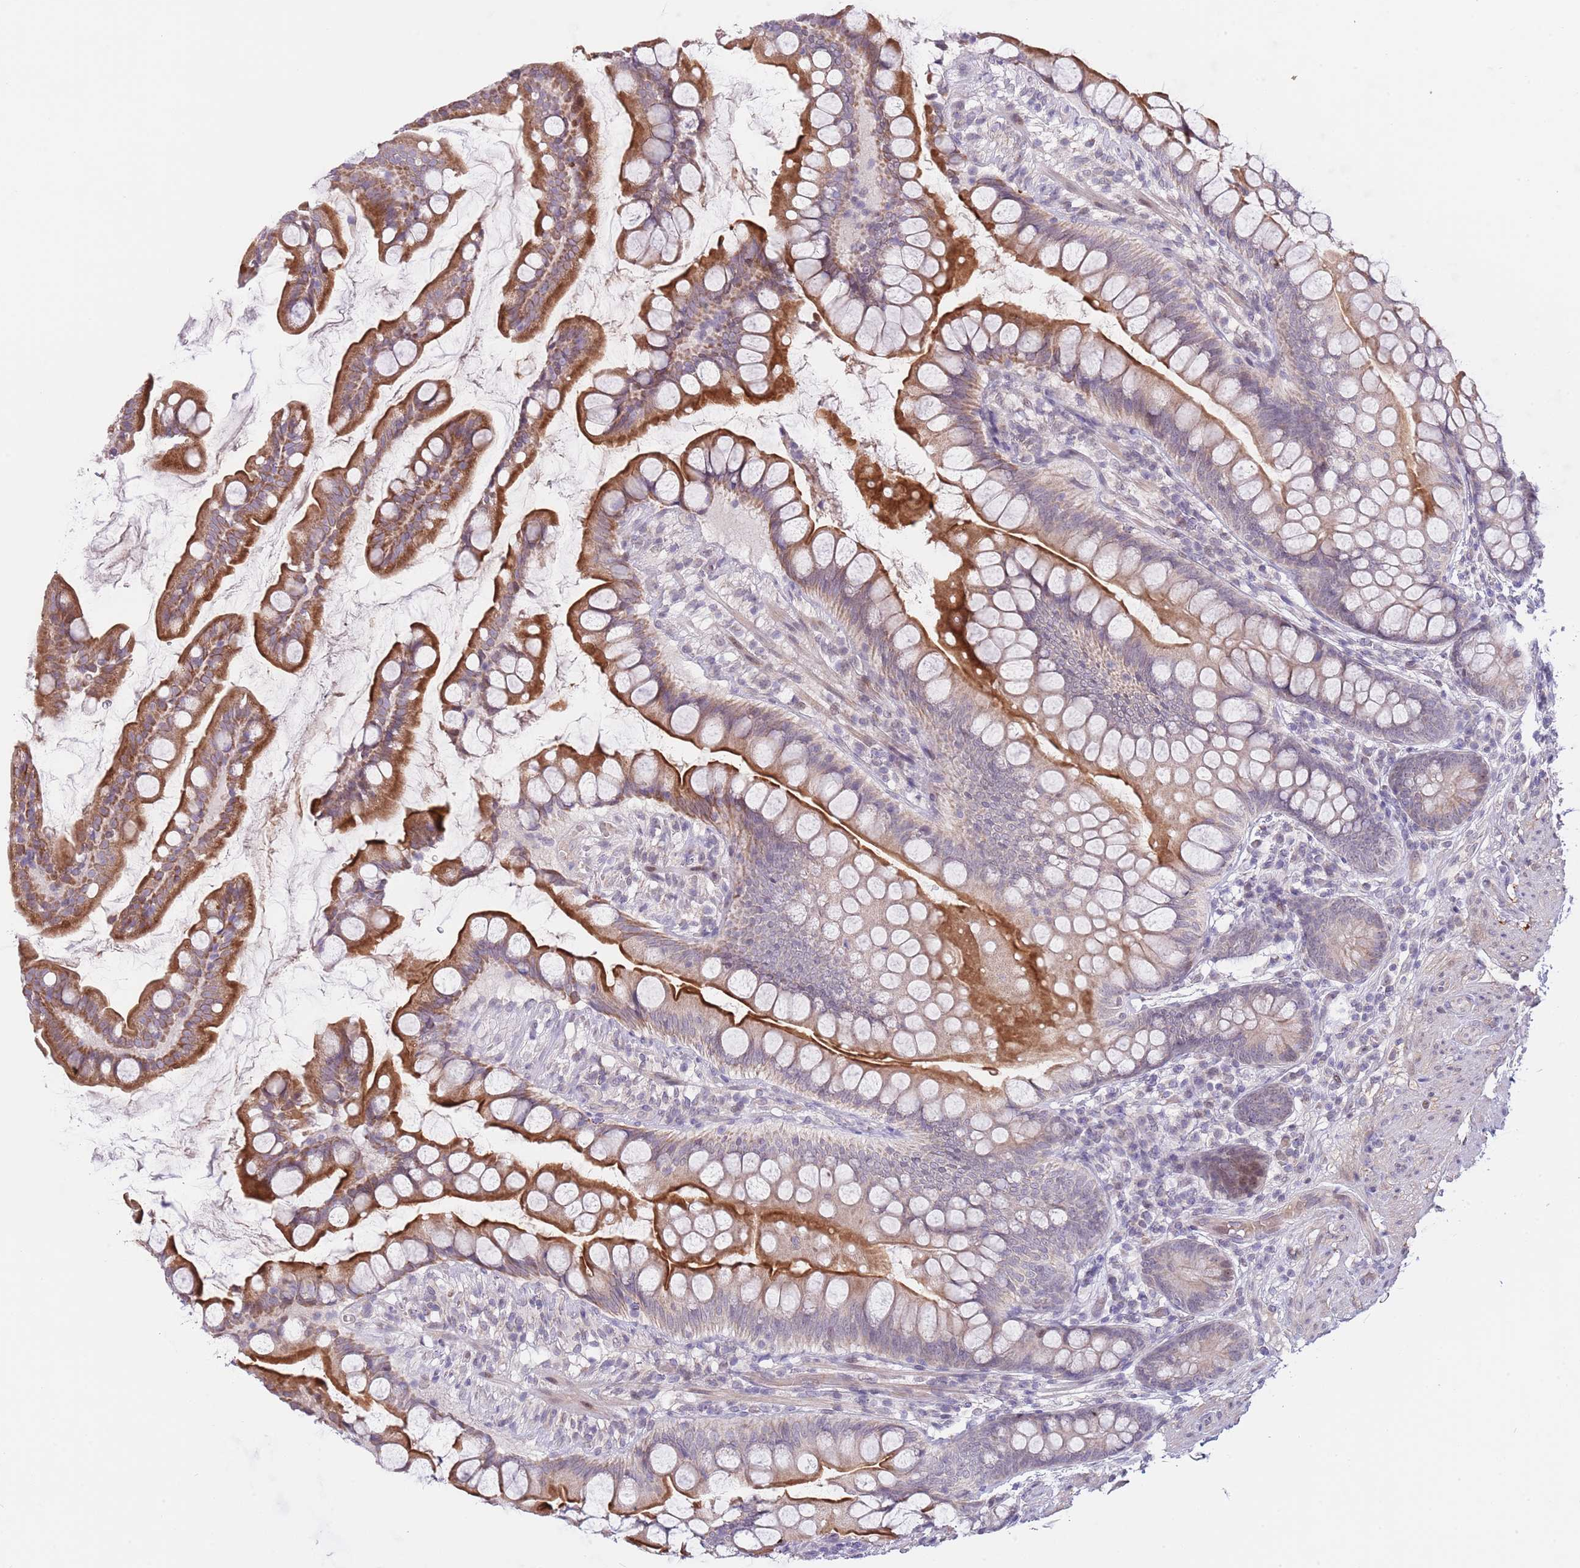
{"staining": {"intensity": "strong", "quantity": ">75%", "location": "cytoplasmic/membranous"}, "tissue": "small intestine", "cell_type": "Glandular cells", "image_type": "normal", "snomed": [{"axis": "morphology", "description": "Normal tissue, NOS"}, {"axis": "topography", "description": "Small intestine"}], "caption": "Benign small intestine was stained to show a protein in brown. There is high levels of strong cytoplasmic/membranous expression in about >75% of glandular cells. The staining was performed using DAB to visualize the protein expression in brown, while the nuclei were stained in blue with hematoxylin (Magnification: 20x).", "gene": "AP1S2", "patient": {"sex": "male", "age": 70}}